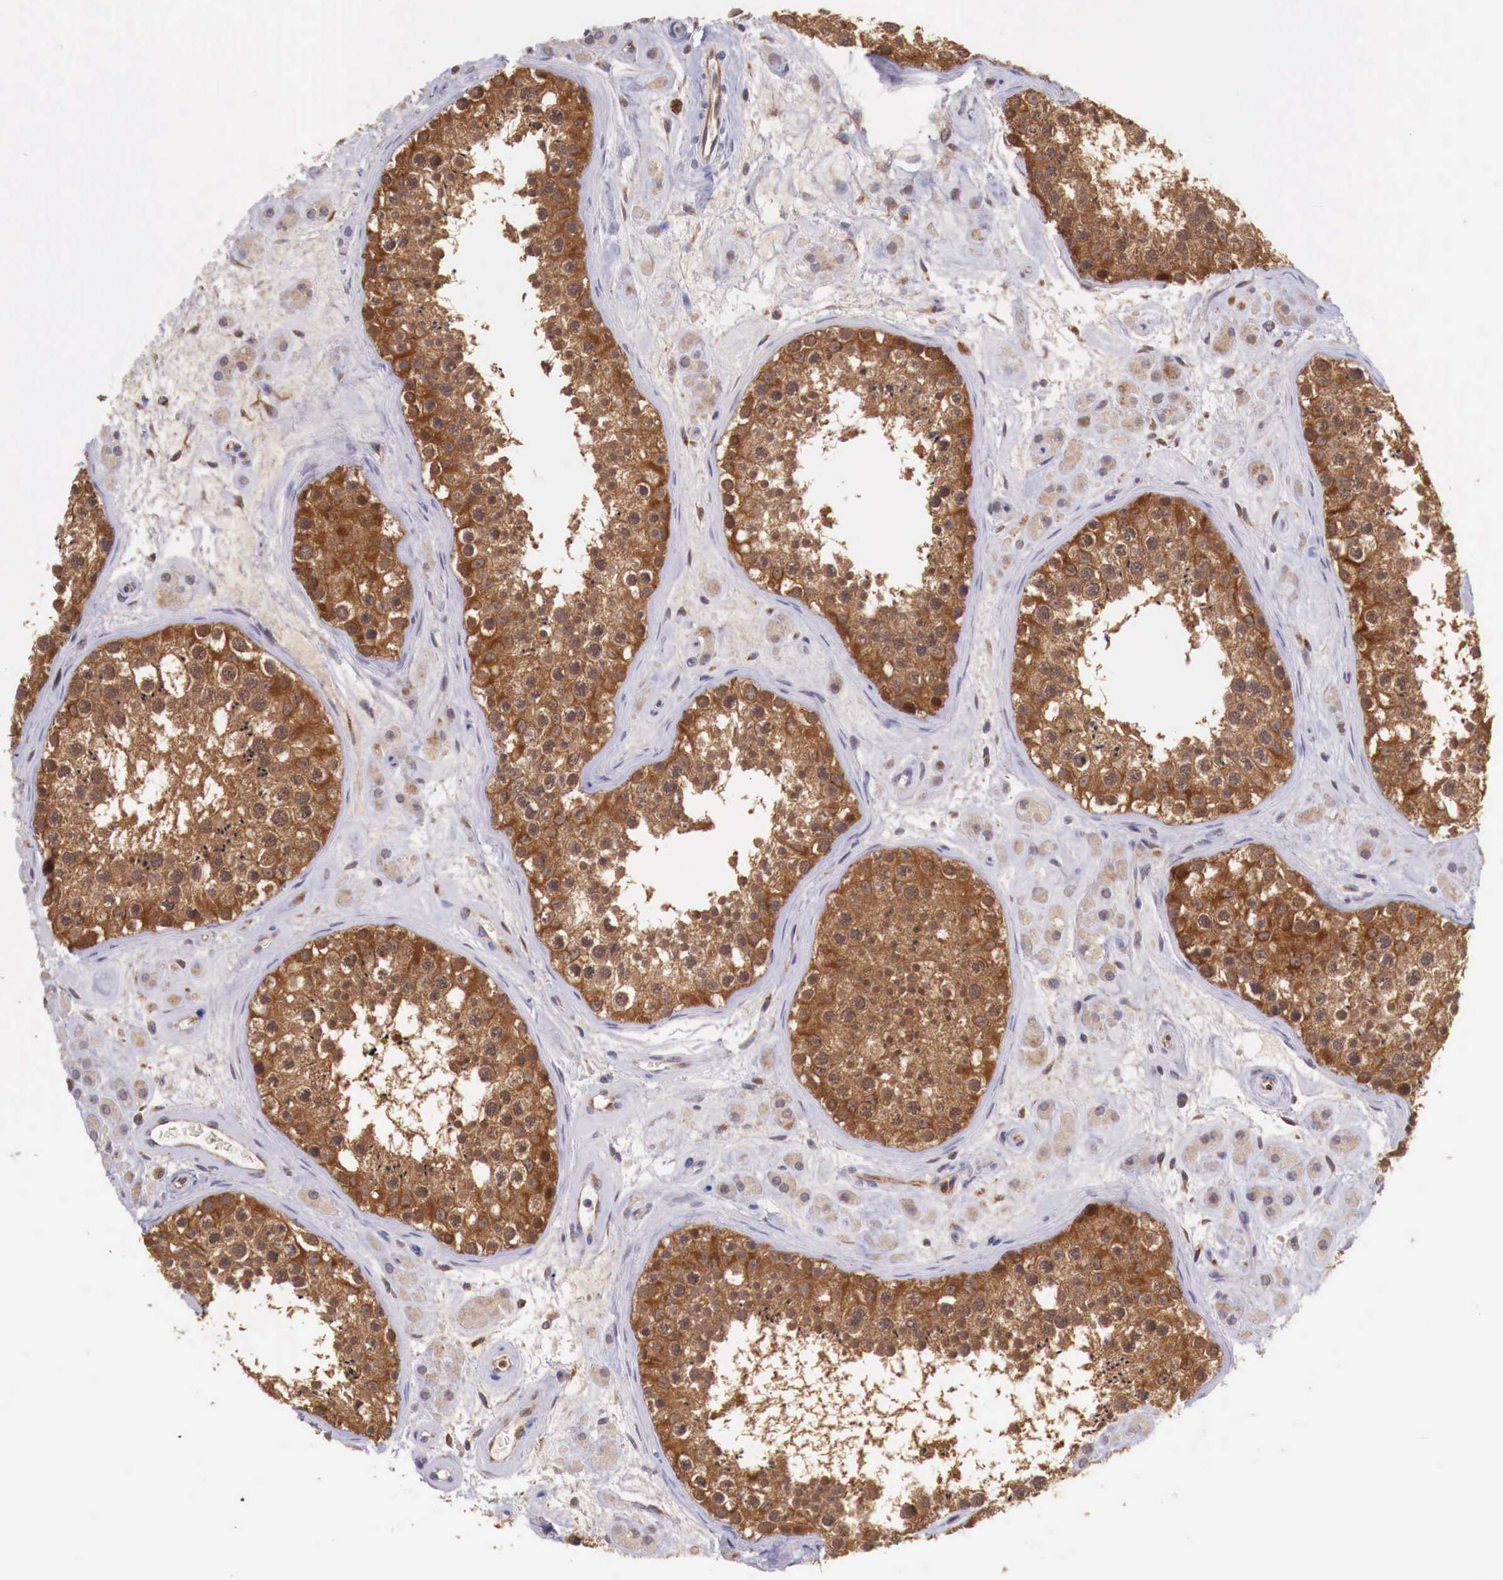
{"staining": {"intensity": "strong", "quantity": ">75%", "location": "cytoplasmic/membranous"}, "tissue": "testis", "cell_type": "Cells in seminiferous ducts", "image_type": "normal", "snomed": [{"axis": "morphology", "description": "Normal tissue, NOS"}, {"axis": "topography", "description": "Testis"}], "caption": "Brown immunohistochemical staining in normal testis reveals strong cytoplasmic/membranous positivity in approximately >75% of cells in seminiferous ducts. (DAB (3,3'-diaminobenzidine) IHC, brown staining for protein, blue staining for nuclei).", "gene": "GAB2", "patient": {"sex": "male", "age": 38}}